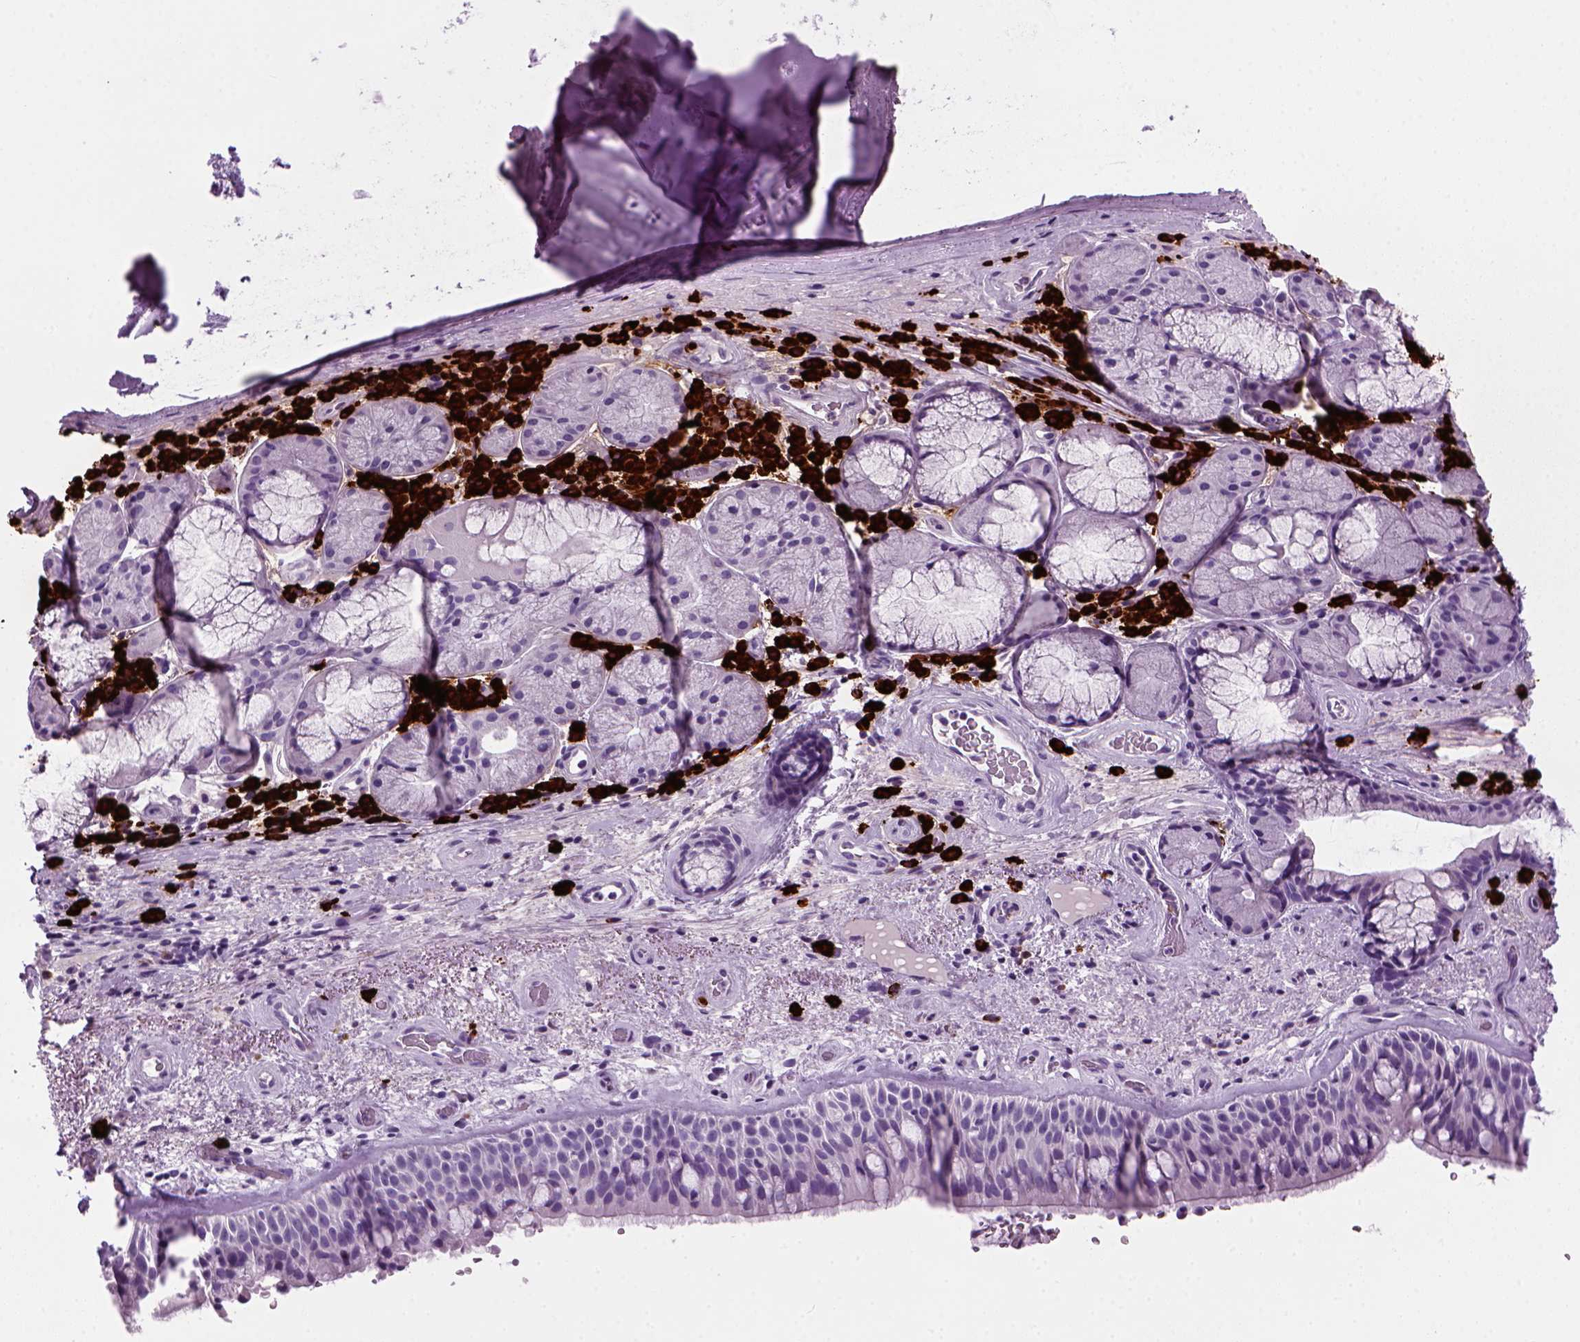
{"staining": {"intensity": "negative", "quantity": "none", "location": "none"}, "tissue": "bronchus", "cell_type": "Respiratory epithelial cells", "image_type": "normal", "snomed": [{"axis": "morphology", "description": "Normal tissue, NOS"}, {"axis": "topography", "description": "Bronchus"}], "caption": "Immunohistochemistry (IHC) of benign bronchus shows no staining in respiratory epithelial cells. (DAB (3,3'-diaminobenzidine) IHC visualized using brightfield microscopy, high magnification).", "gene": "MZB1", "patient": {"sex": "male", "age": 48}}